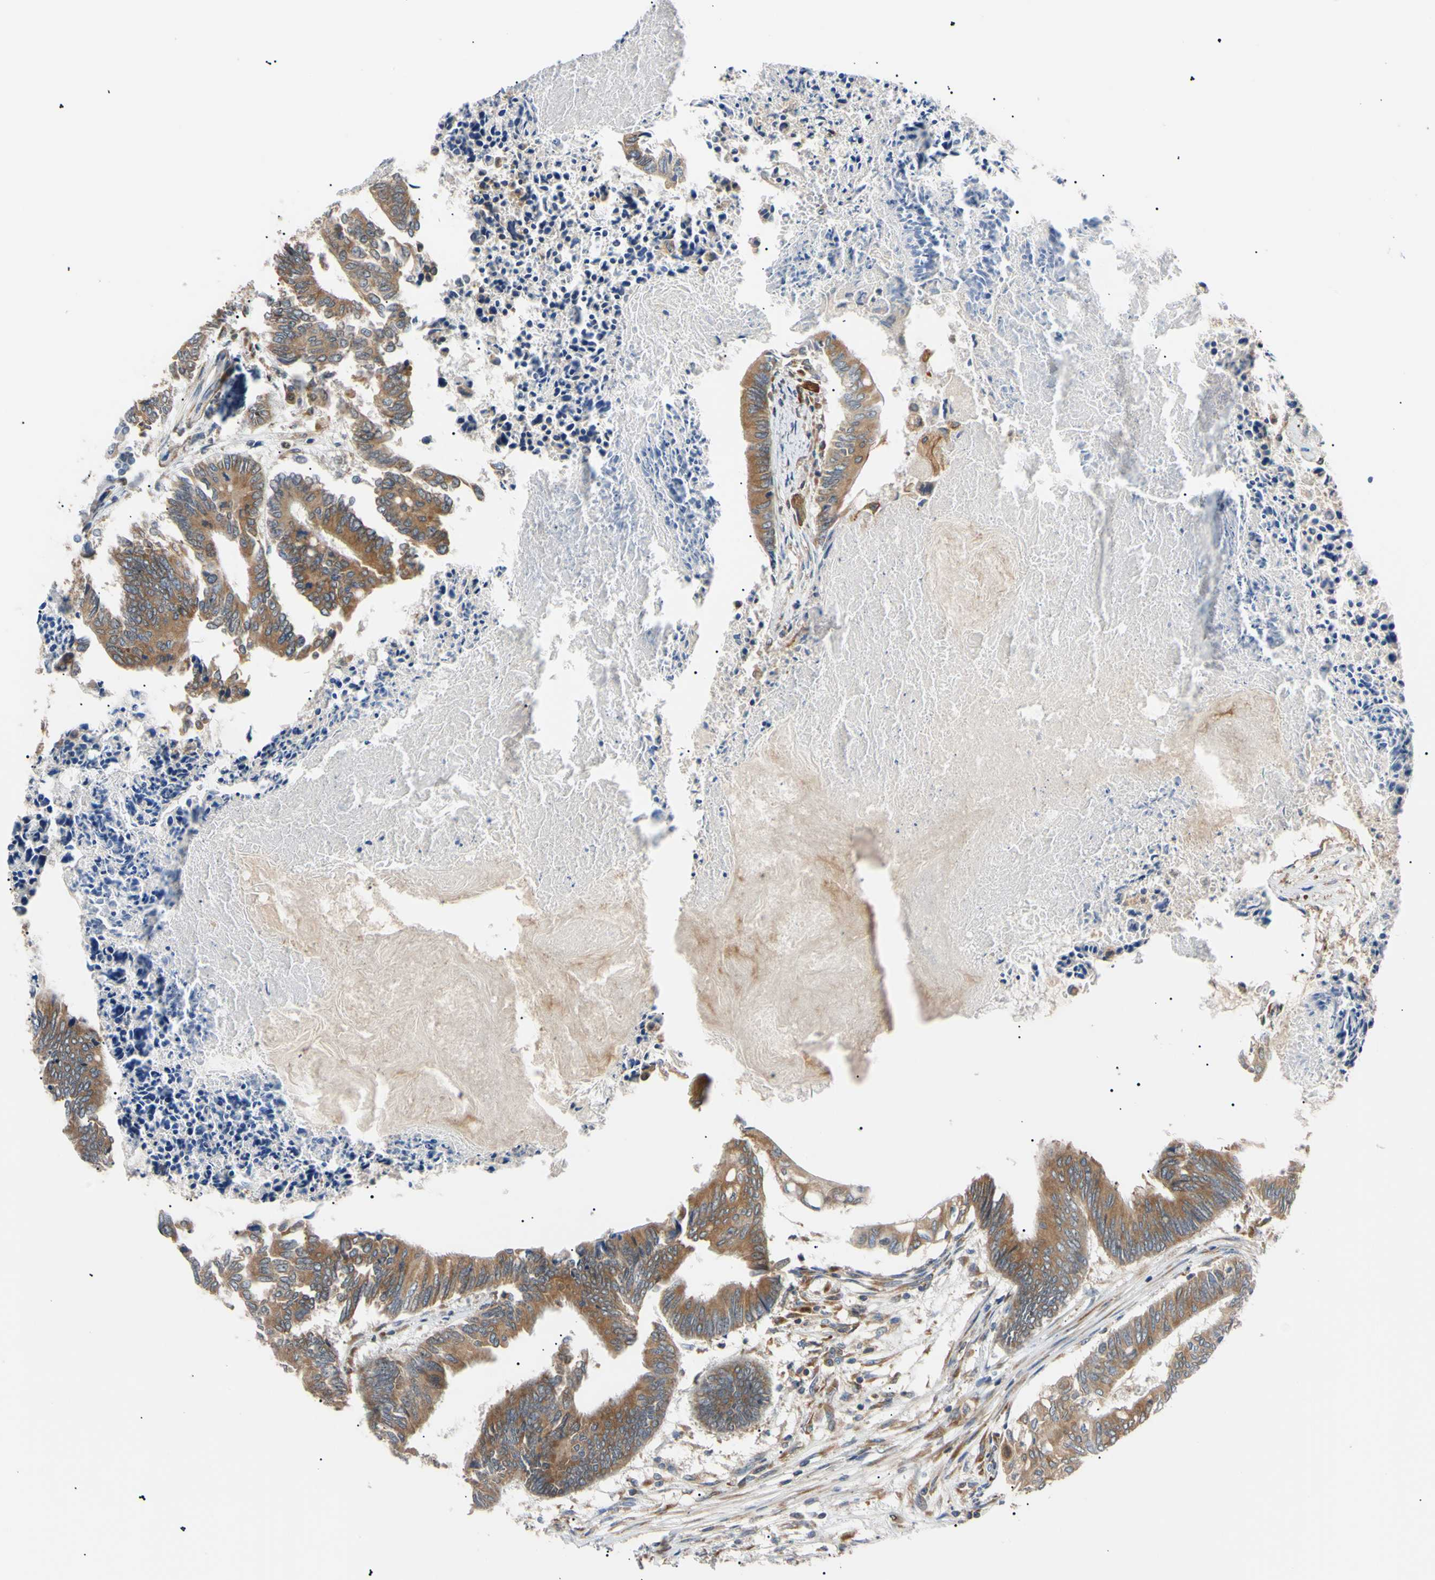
{"staining": {"intensity": "moderate", "quantity": ">75%", "location": "cytoplasmic/membranous"}, "tissue": "colorectal cancer", "cell_type": "Tumor cells", "image_type": "cancer", "snomed": [{"axis": "morphology", "description": "Adenocarcinoma, NOS"}, {"axis": "topography", "description": "Rectum"}], "caption": "Human colorectal cancer (adenocarcinoma) stained with a brown dye reveals moderate cytoplasmic/membranous positive positivity in about >75% of tumor cells.", "gene": "VAPA", "patient": {"sex": "male", "age": 63}}